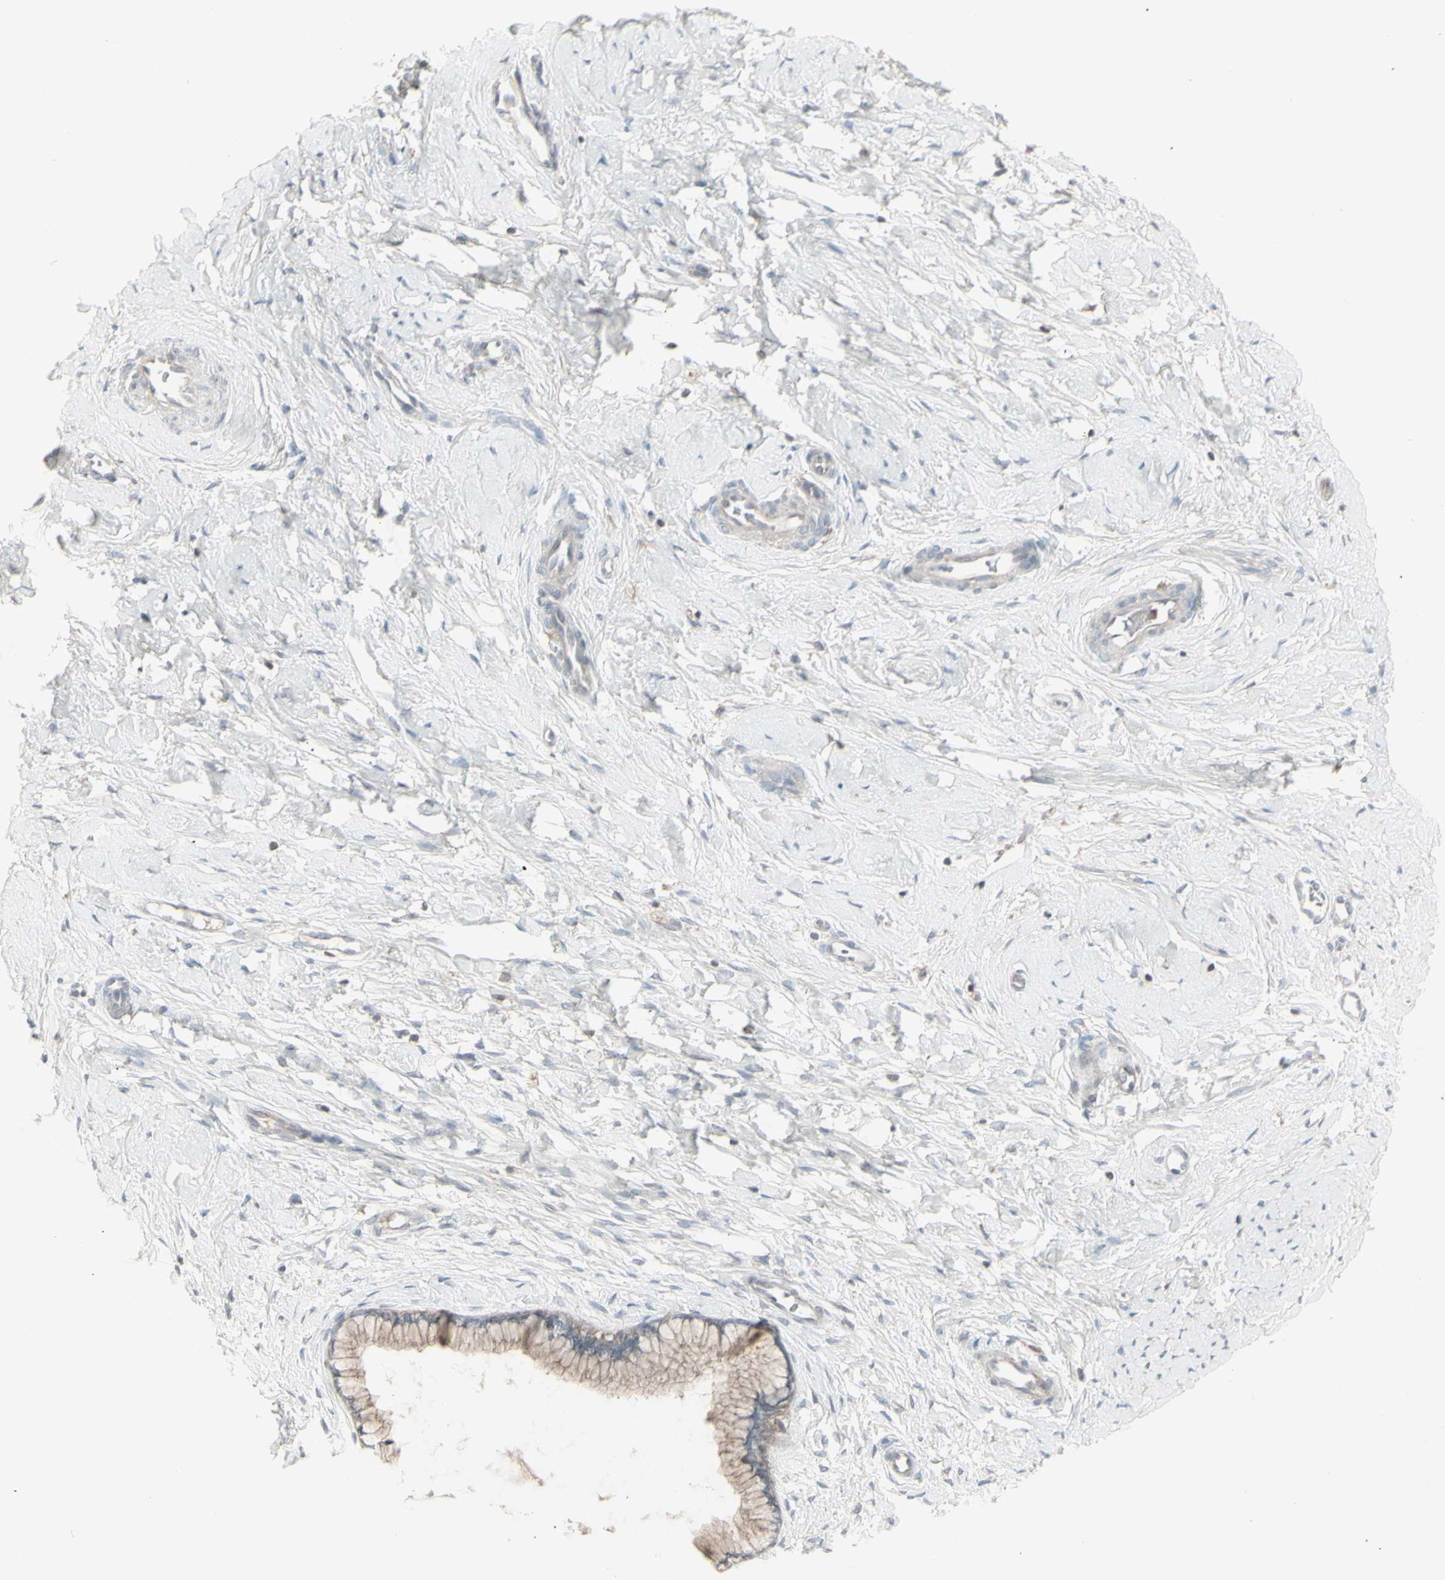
{"staining": {"intensity": "weak", "quantity": ">75%", "location": "cytoplasmic/membranous"}, "tissue": "cervix", "cell_type": "Glandular cells", "image_type": "normal", "snomed": [{"axis": "morphology", "description": "Normal tissue, NOS"}, {"axis": "topography", "description": "Cervix"}], "caption": "Immunohistochemistry staining of benign cervix, which exhibits low levels of weak cytoplasmic/membranous expression in approximately >75% of glandular cells indicating weak cytoplasmic/membranous protein expression. The staining was performed using DAB (brown) for protein detection and nuclei were counterstained in hematoxylin (blue).", "gene": "CSK", "patient": {"sex": "female", "age": 65}}